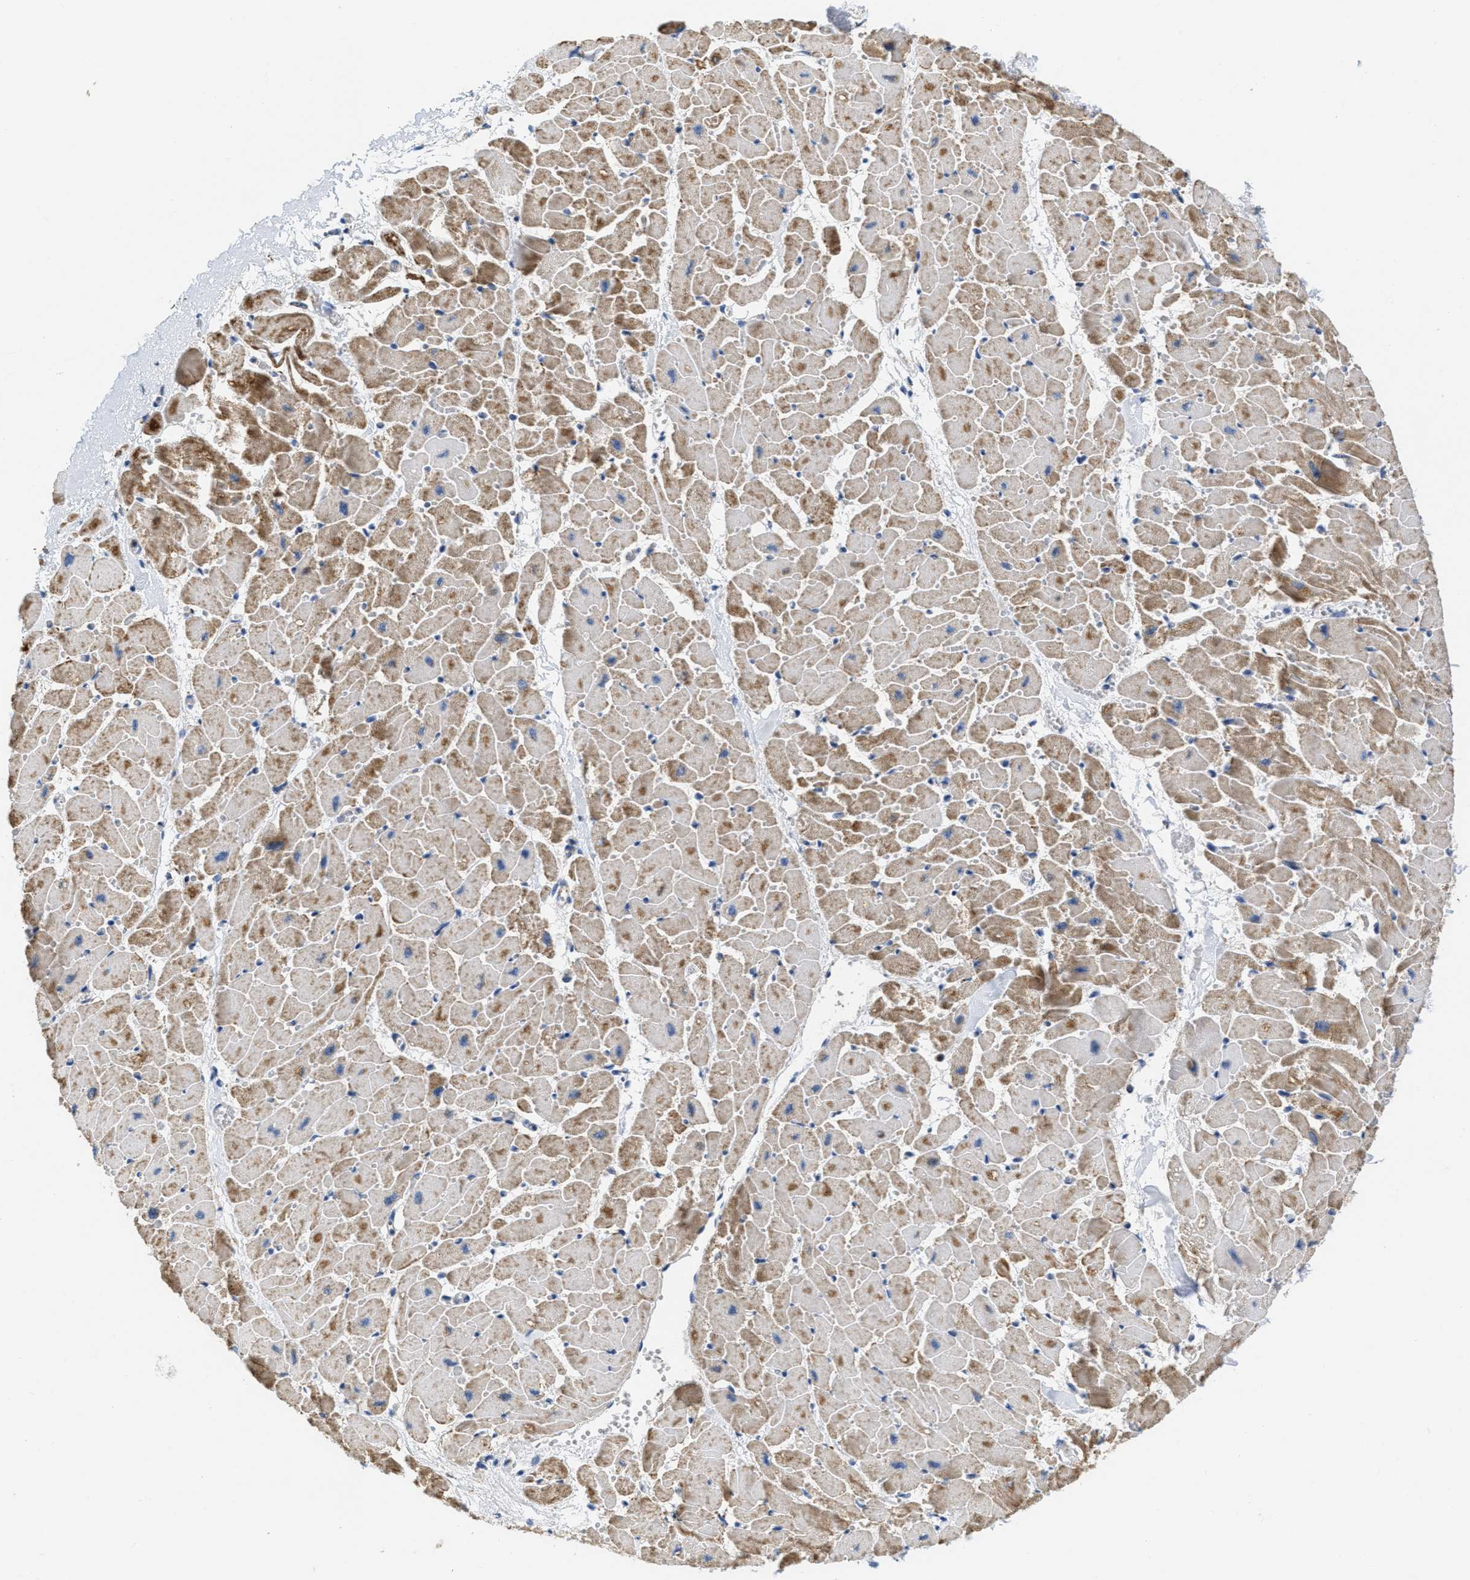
{"staining": {"intensity": "moderate", "quantity": ">75%", "location": "cytoplasmic/membranous"}, "tissue": "heart muscle", "cell_type": "Cardiomyocytes", "image_type": "normal", "snomed": [{"axis": "morphology", "description": "Normal tissue, NOS"}, {"axis": "topography", "description": "Heart"}], "caption": "Heart muscle stained with DAB immunohistochemistry exhibits medium levels of moderate cytoplasmic/membranous staining in about >75% of cardiomyocytes. (Brightfield microscopy of DAB IHC at high magnification).", "gene": "KCNJ5", "patient": {"sex": "female", "age": 19}}